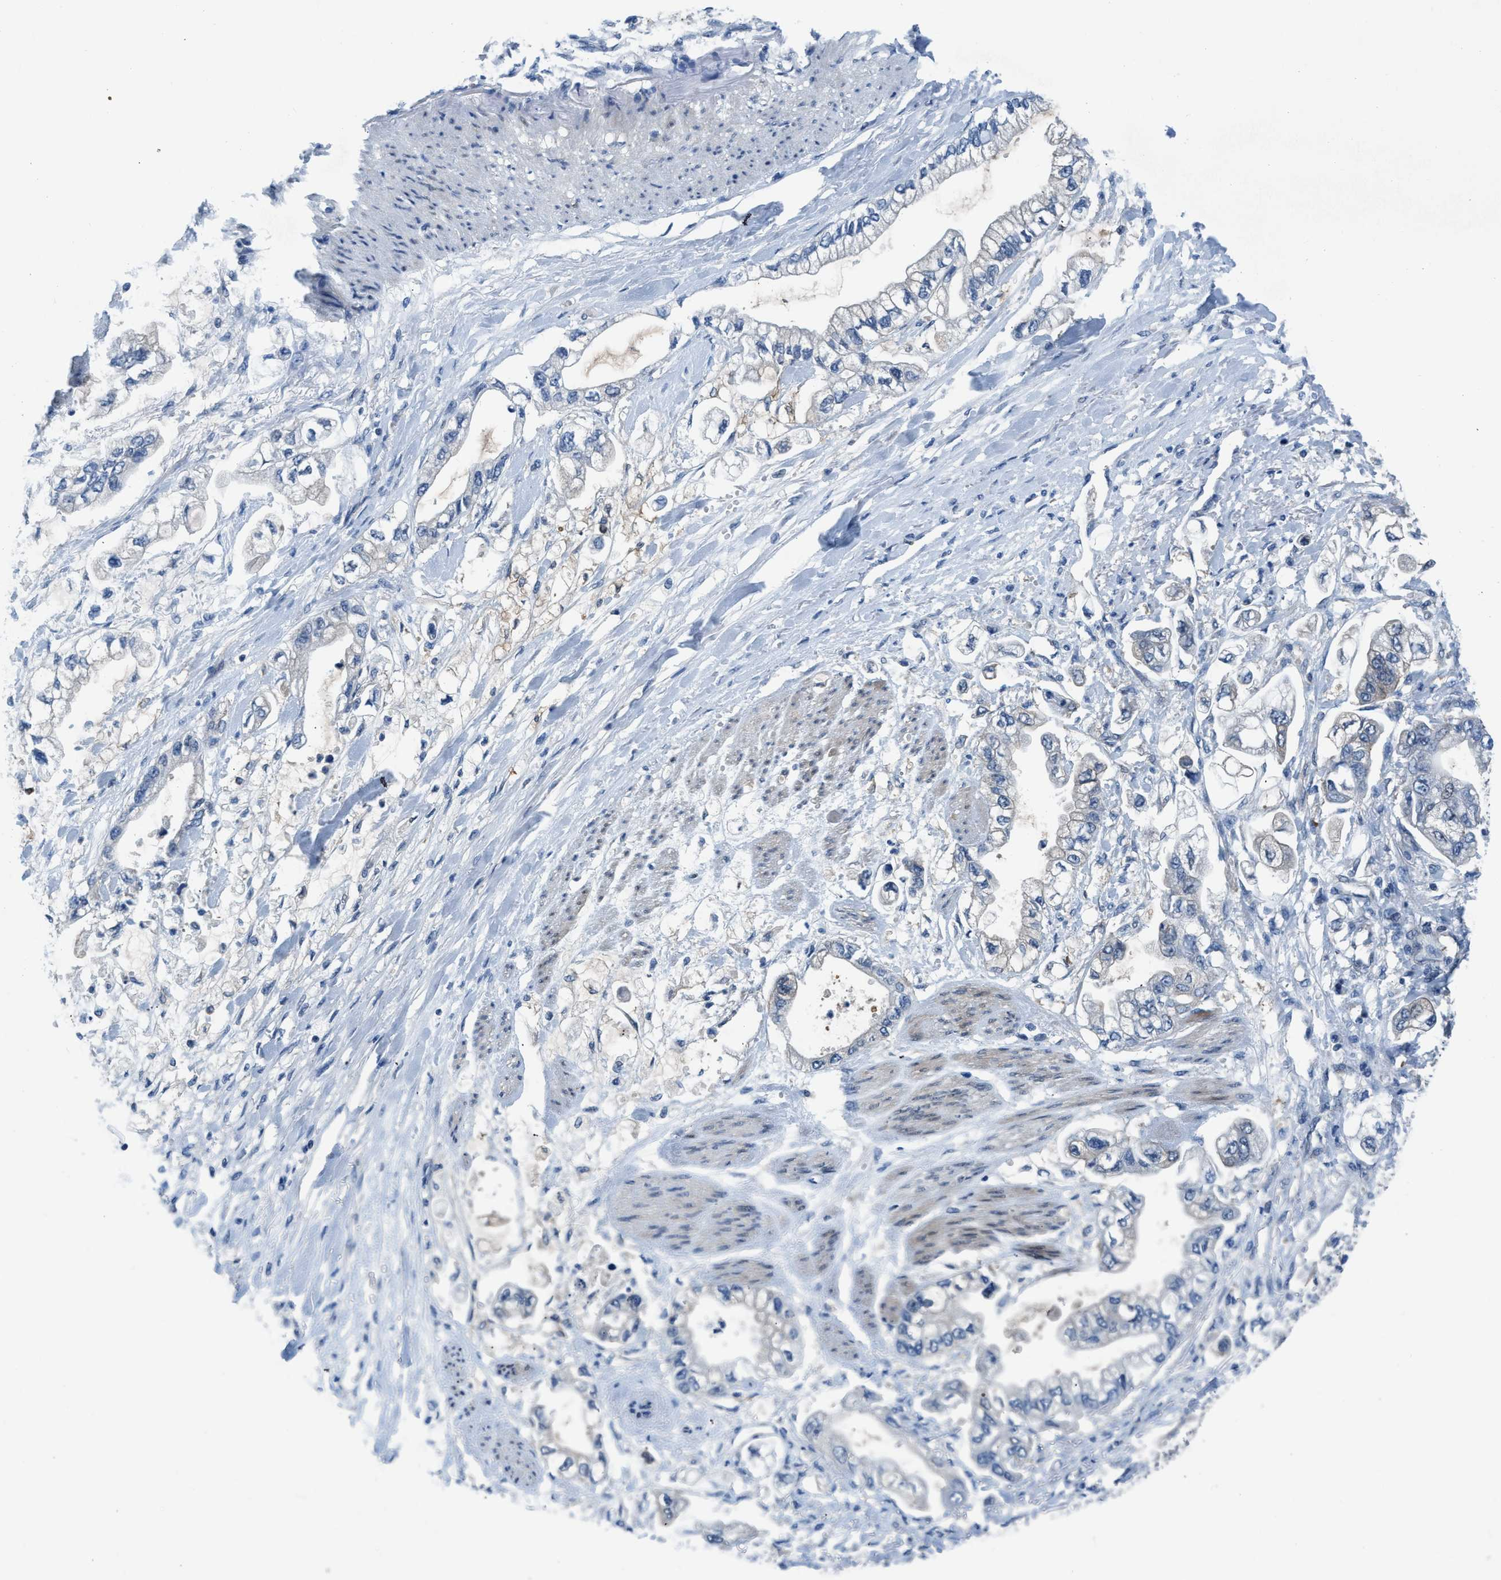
{"staining": {"intensity": "negative", "quantity": "none", "location": "none"}, "tissue": "stomach cancer", "cell_type": "Tumor cells", "image_type": "cancer", "snomed": [{"axis": "morphology", "description": "Normal tissue, NOS"}, {"axis": "morphology", "description": "Adenocarcinoma, NOS"}, {"axis": "topography", "description": "Stomach"}], "caption": "Tumor cells show no significant positivity in stomach cancer (adenocarcinoma).", "gene": "PFKP", "patient": {"sex": "male", "age": 62}}